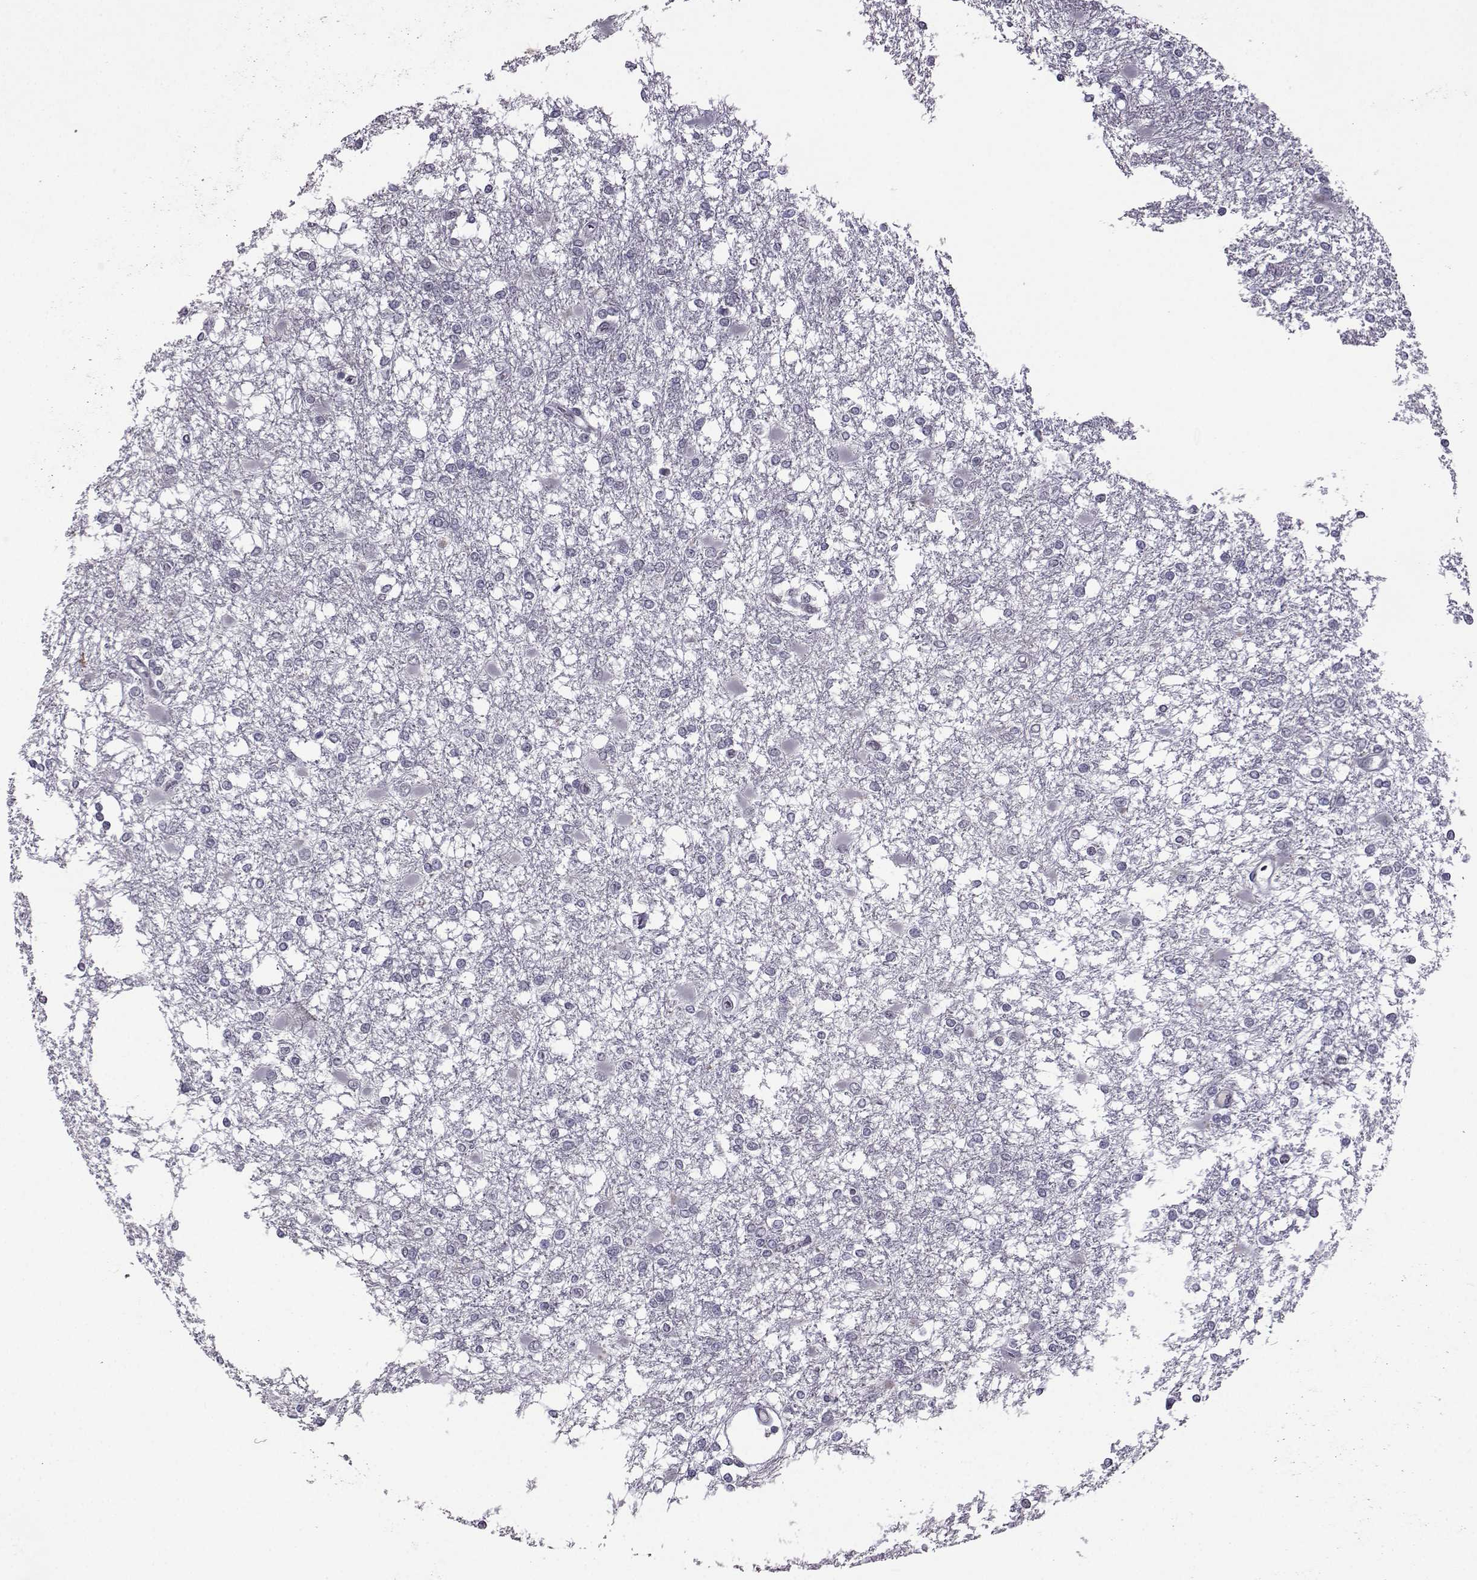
{"staining": {"intensity": "negative", "quantity": "none", "location": "none"}, "tissue": "glioma", "cell_type": "Tumor cells", "image_type": "cancer", "snomed": [{"axis": "morphology", "description": "Glioma, malignant, High grade"}, {"axis": "topography", "description": "Cerebral cortex"}], "caption": "IHC micrograph of glioma stained for a protein (brown), which reveals no staining in tumor cells.", "gene": "LIN28A", "patient": {"sex": "male", "age": 79}}